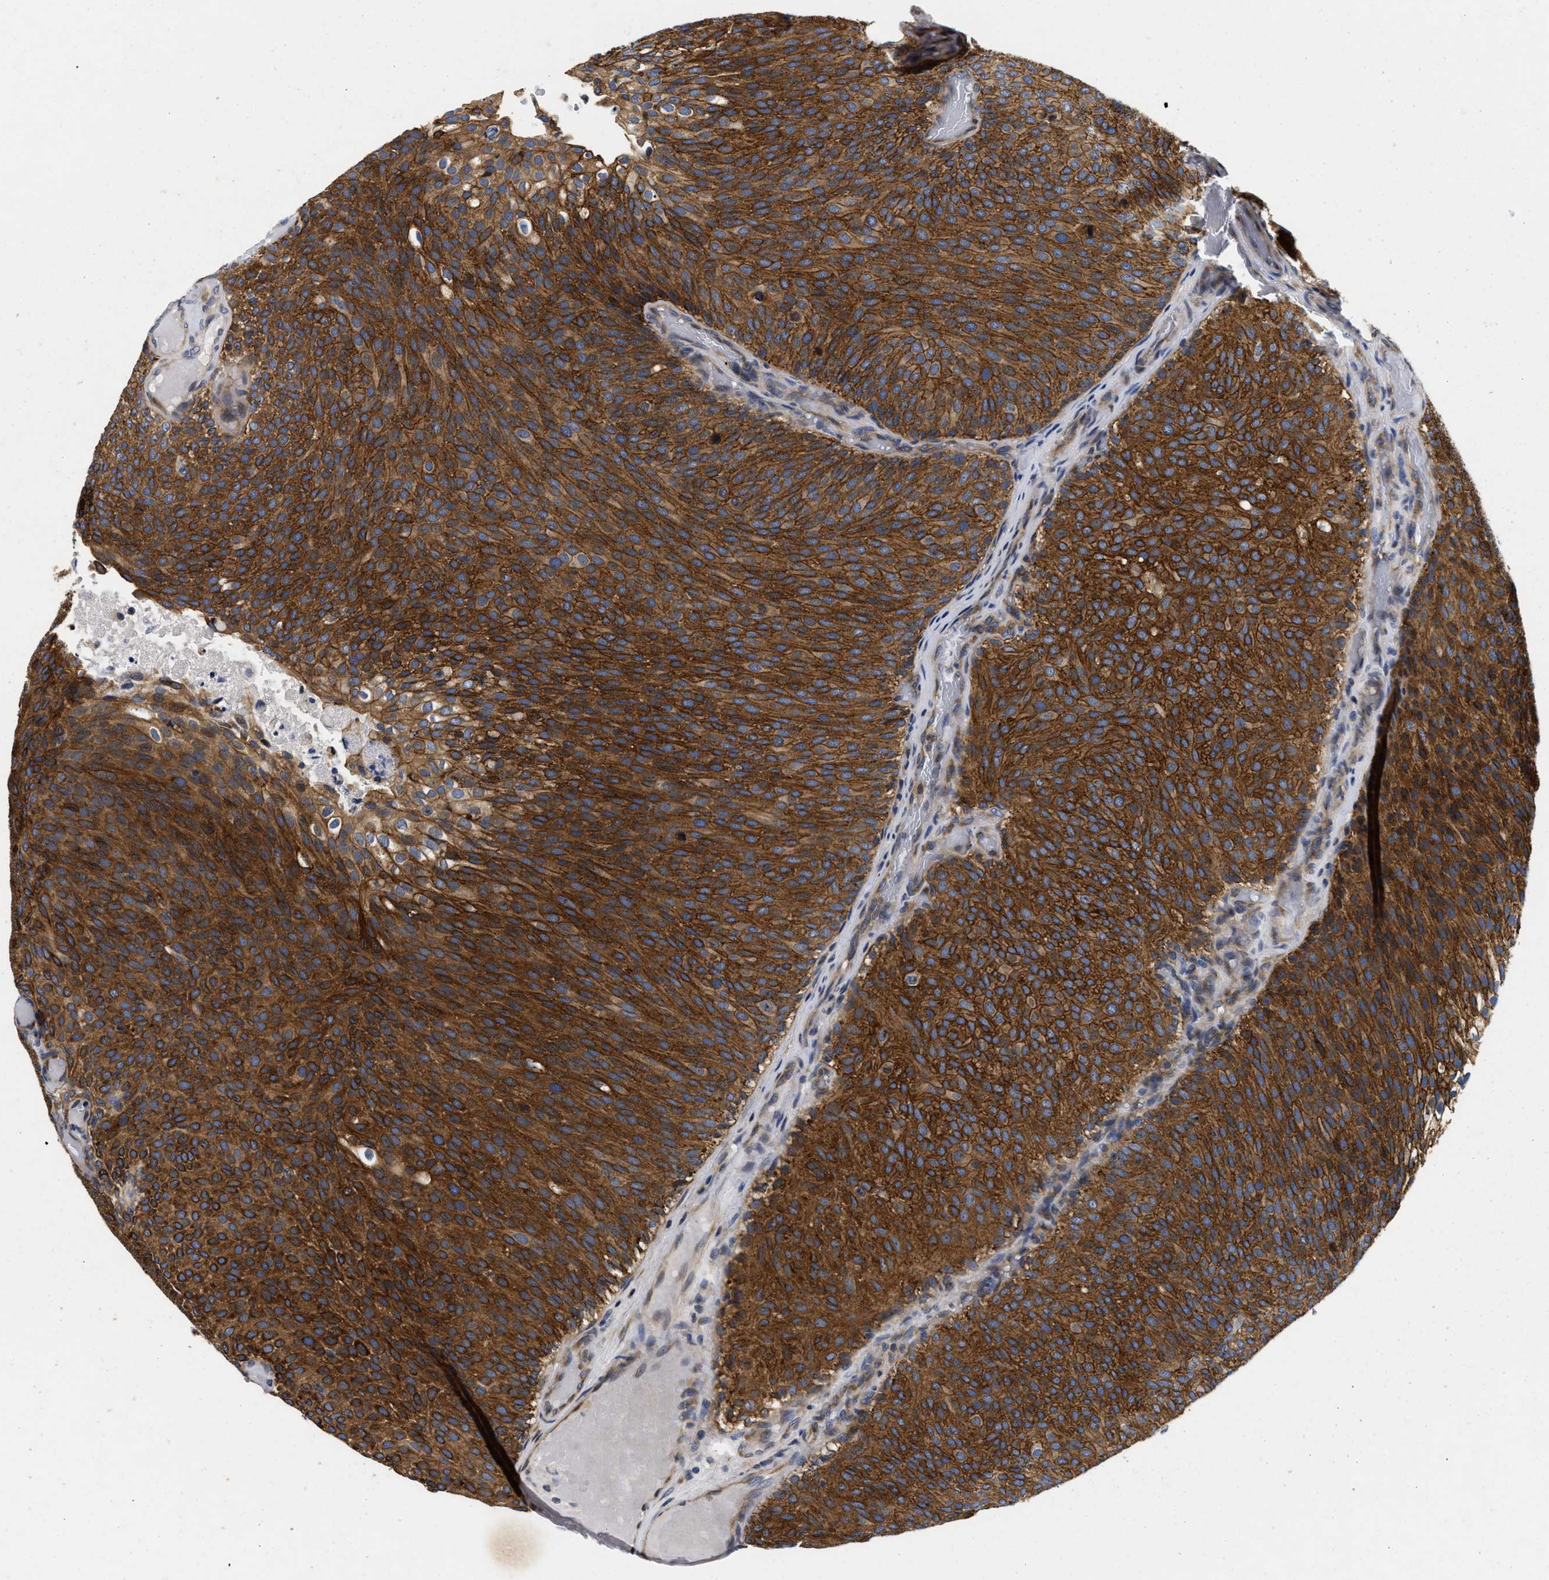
{"staining": {"intensity": "strong", "quantity": ">75%", "location": "cytoplasmic/membranous"}, "tissue": "urothelial cancer", "cell_type": "Tumor cells", "image_type": "cancer", "snomed": [{"axis": "morphology", "description": "Urothelial carcinoma, Low grade"}, {"axis": "topography", "description": "Urinary bladder"}], "caption": "Human low-grade urothelial carcinoma stained for a protein (brown) shows strong cytoplasmic/membranous positive staining in approximately >75% of tumor cells.", "gene": "LAD1", "patient": {"sex": "male", "age": 78}}